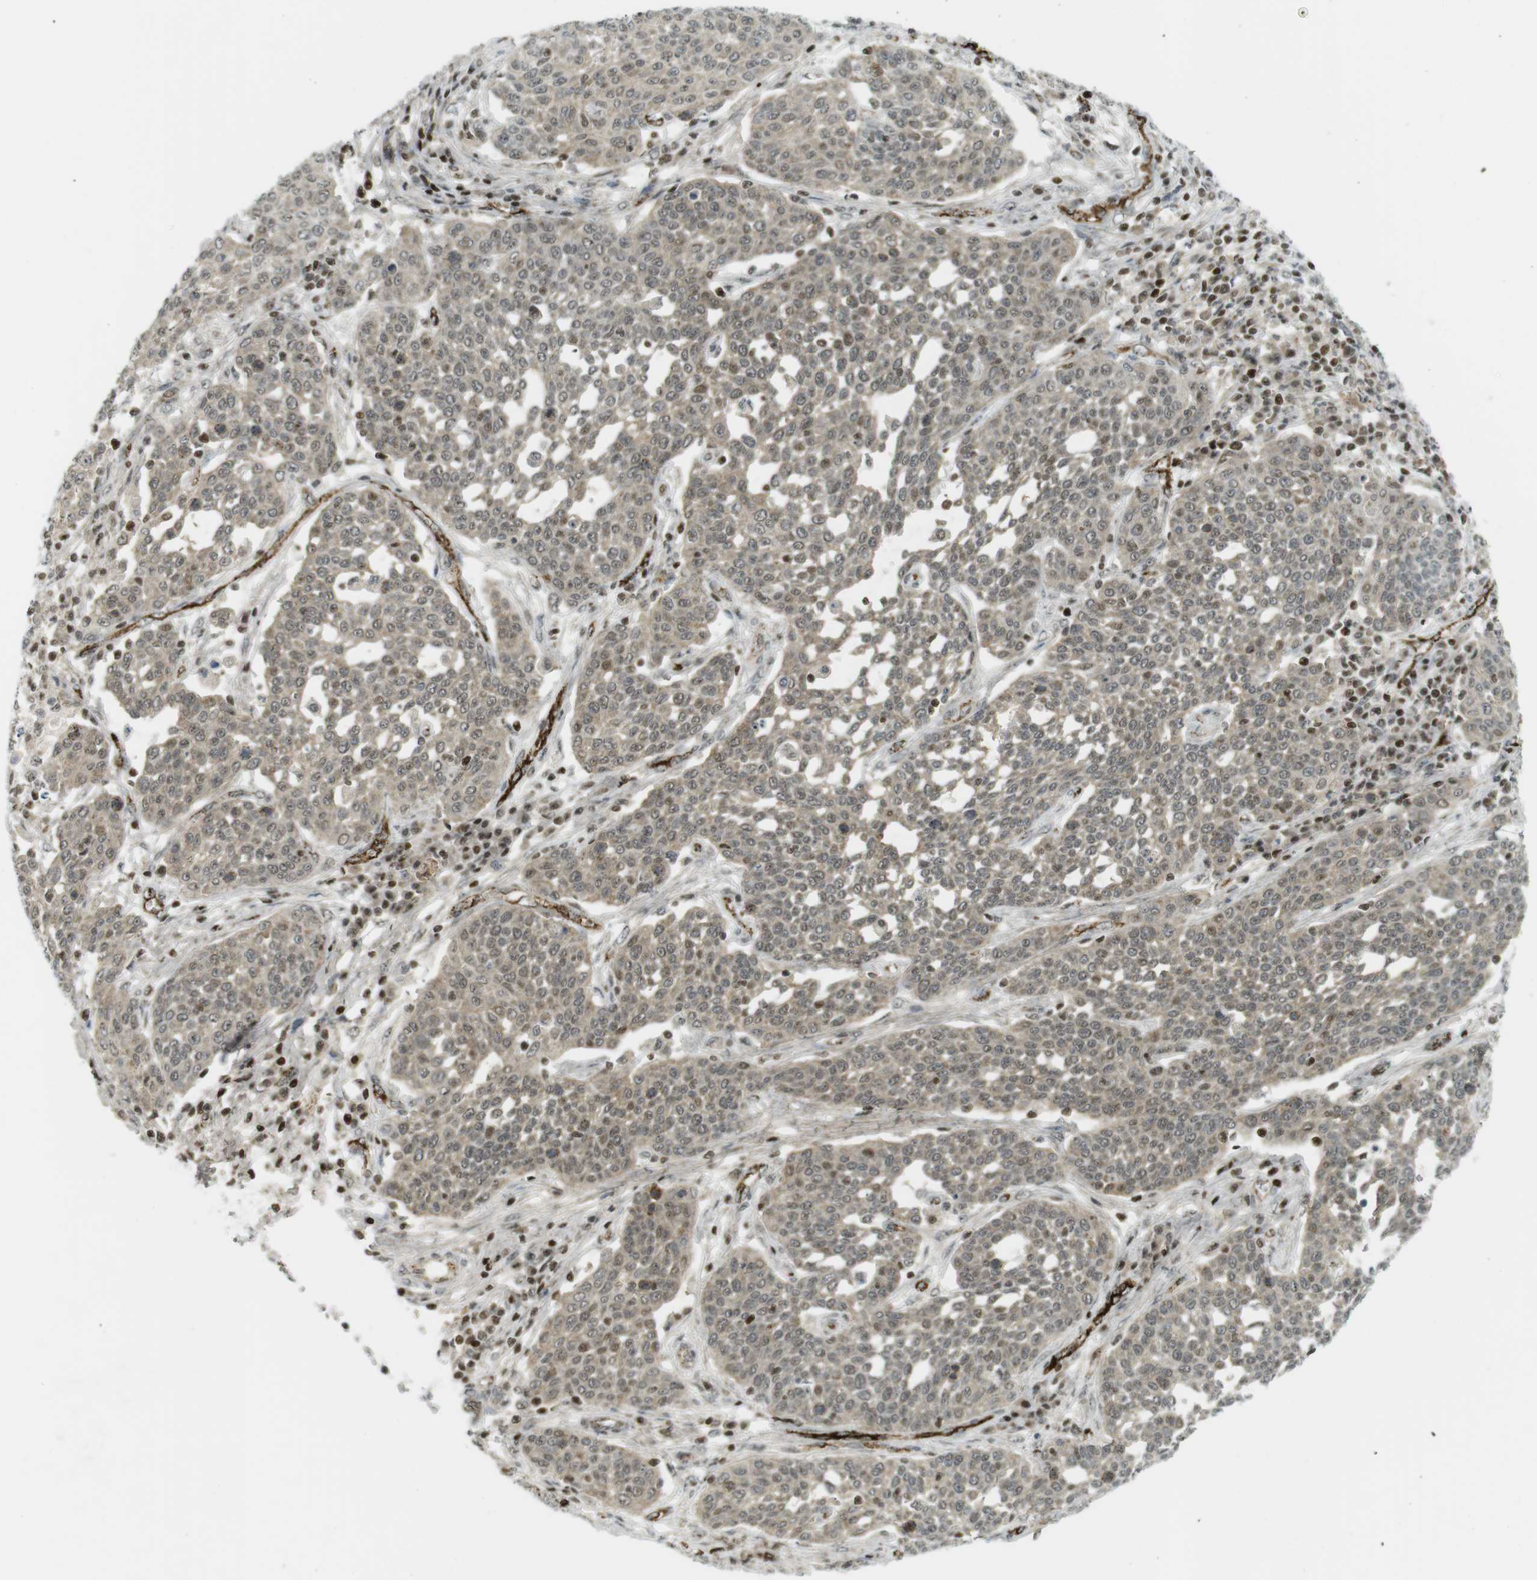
{"staining": {"intensity": "weak", "quantity": ">75%", "location": "nuclear"}, "tissue": "cervical cancer", "cell_type": "Tumor cells", "image_type": "cancer", "snomed": [{"axis": "morphology", "description": "Squamous cell carcinoma, NOS"}, {"axis": "topography", "description": "Cervix"}], "caption": "The image shows a brown stain indicating the presence of a protein in the nuclear of tumor cells in squamous cell carcinoma (cervical). (Stains: DAB (3,3'-diaminobenzidine) in brown, nuclei in blue, Microscopy: brightfield microscopy at high magnification).", "gene": "PPP1R13B", "patient": {"sex": "female", "age": 34}}